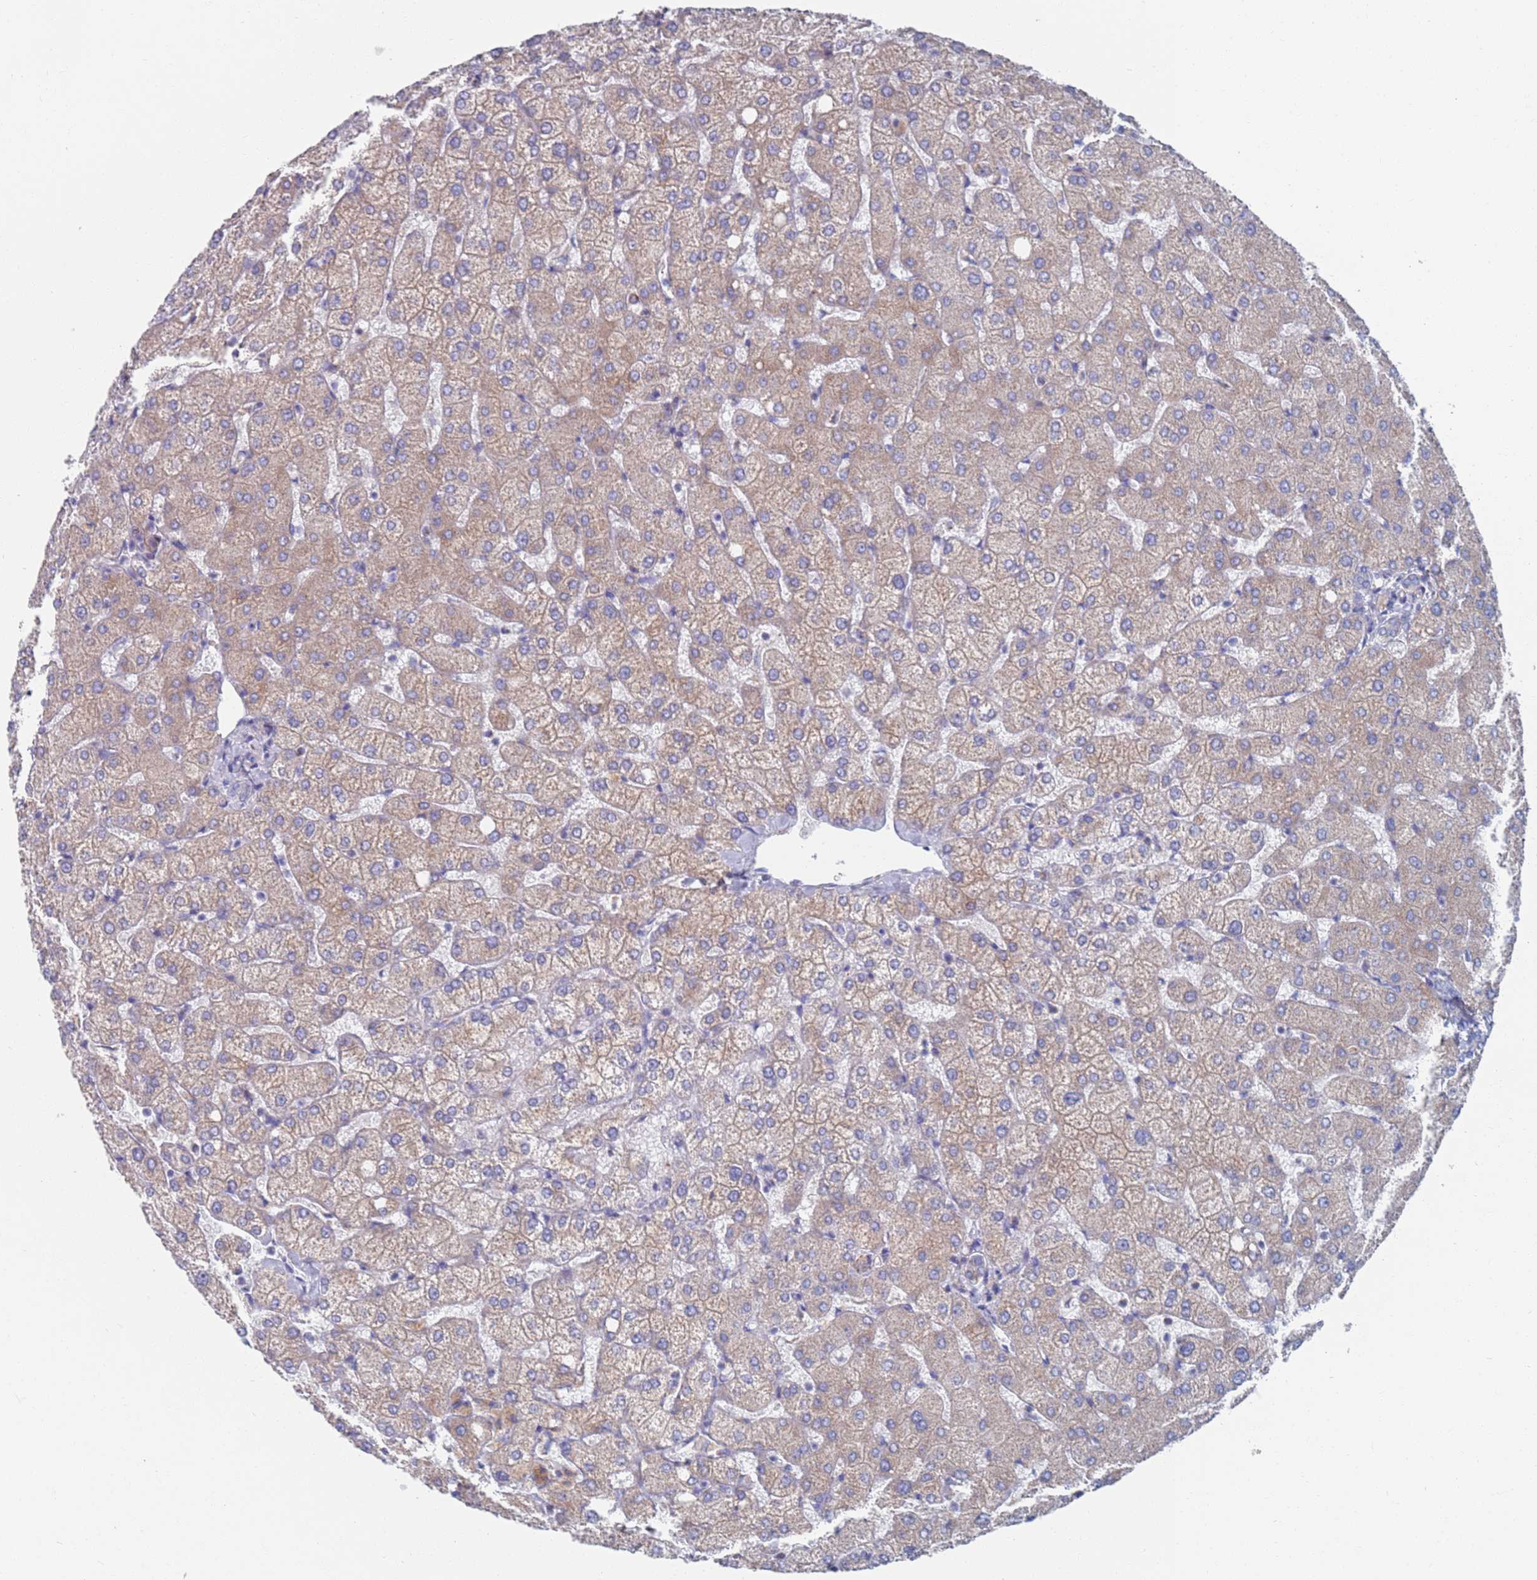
{"staining": {"intensity": "negative", "quantity": "none", "location": "none"}, "tissue": "liver", "cell_type": "Cholangiocytes", "image_type": "normal", "snomed": [{"axis": "morphology", "description": "Normal tissue, NOS"}, {"axis": "topography", "description": "Liver"}], "caption": "DAB (3,3'-diaminobenzidine) immunohistochemical staining of unremarkable liver demonstrates no significant expression in cholangiocytes. The staining was performed using DAB (3,3'-diaminobenzidine) to visualize the protein expression in brown, while the nuclei were stained in blue with hematoxylin (Magnification: 20x).", "gene": "MRPL22", "patient": {"sex": "female", "age": 54}}